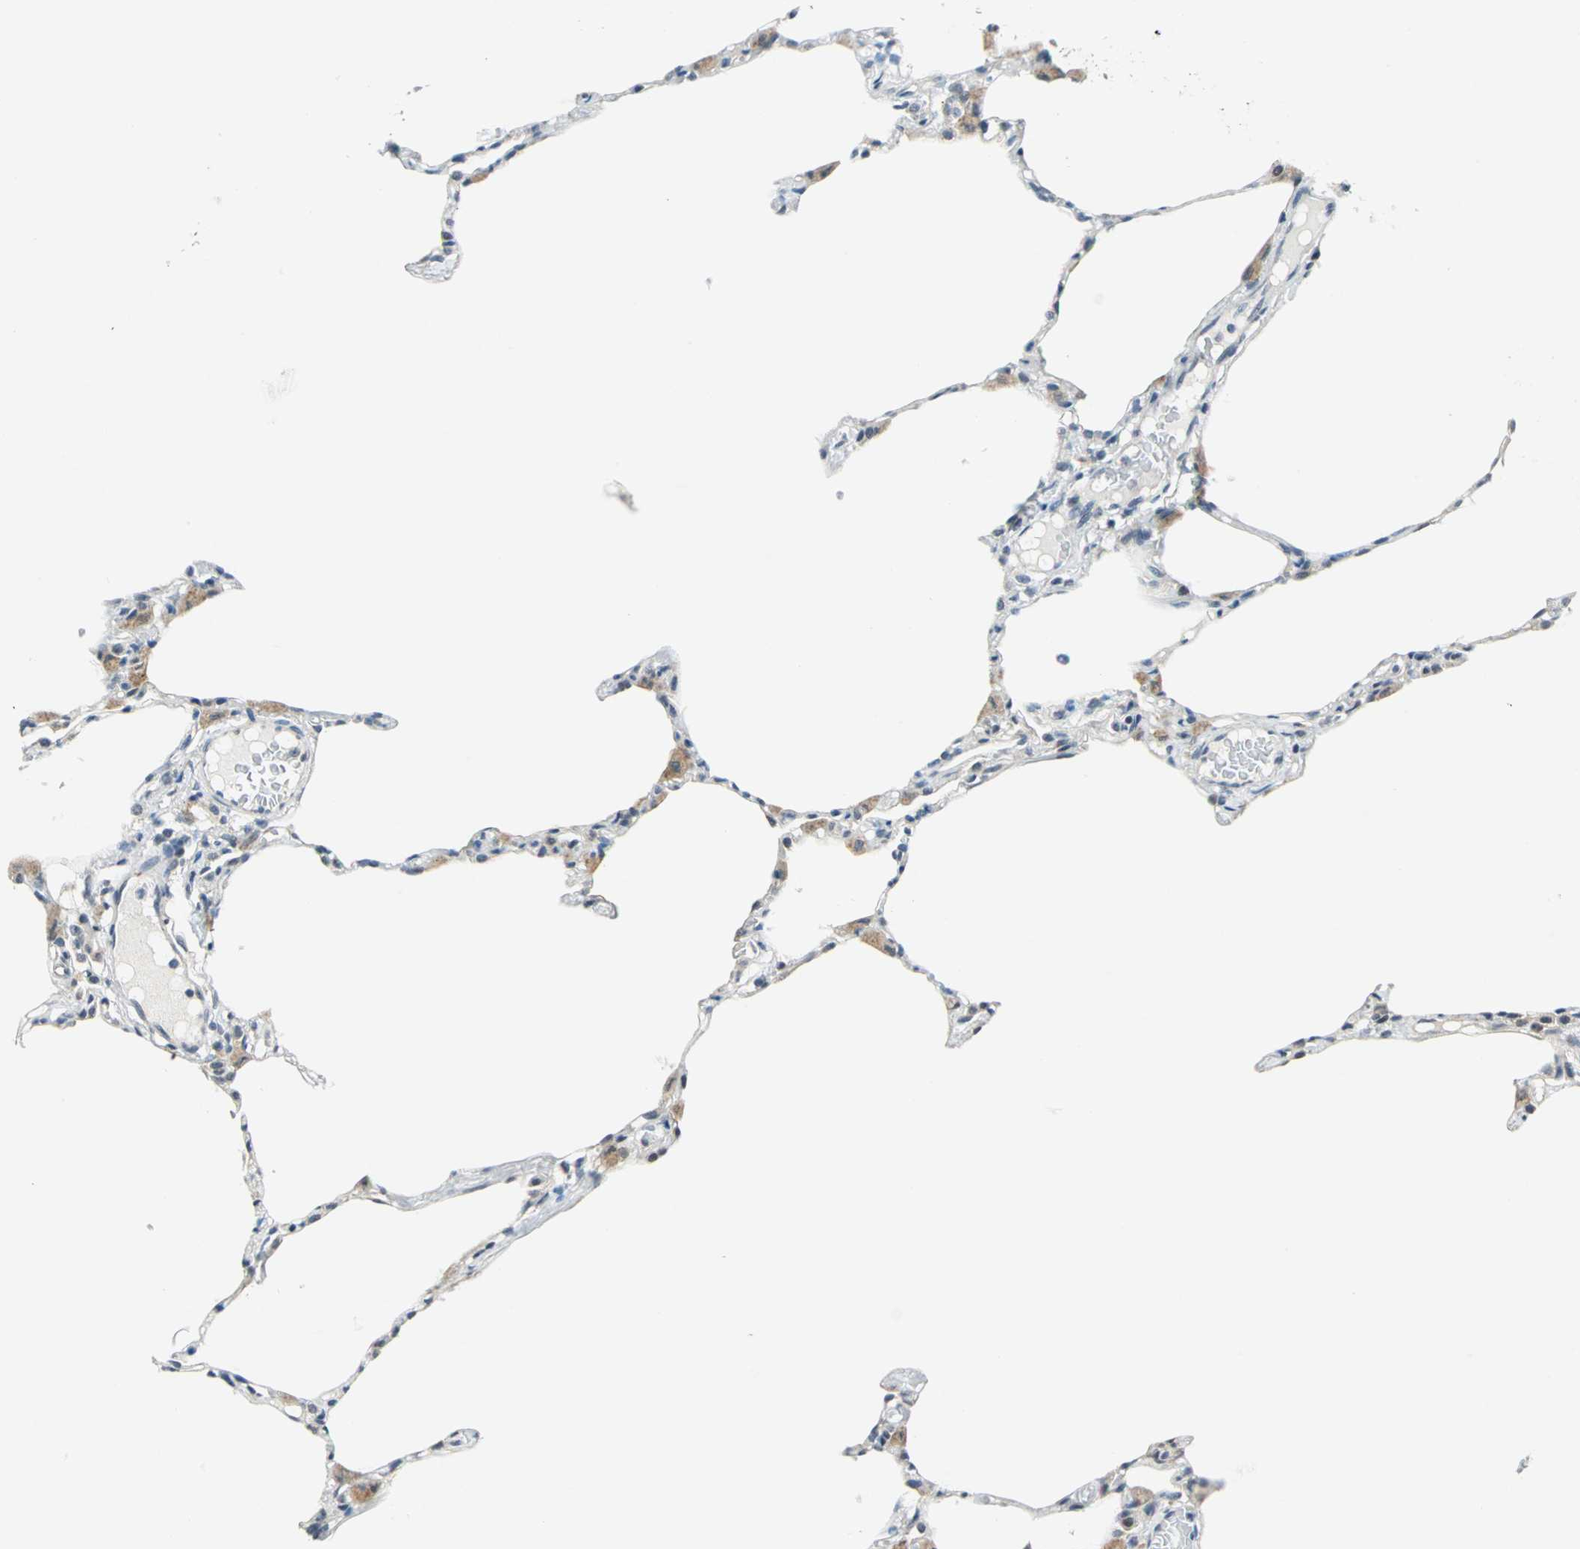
{"staining": {"intensity": "negative", "quantity": "none", "location": "none"}, "tissue": "lung", "cell_type": "Alveolar cells", "image_type": "normal", "snomed": [{"axis": "morphology", "description": "Normal tissue, NOS"}, {"axis": "topography", "description": "Lung"}], "caption": "This is a micrograph of immunohistochemistry (IHC) staining of normal lung, which shows no staining in alveolar cells. Brightfield microscopy of immunohistochemistry (IHC) stained with DAB (3,3'-diaminobenzidine) (brown) and hematoxylin (blue), captured at high magnification.", "gene": "PIN1", "patient": {"sex": "female", "age": 49}}